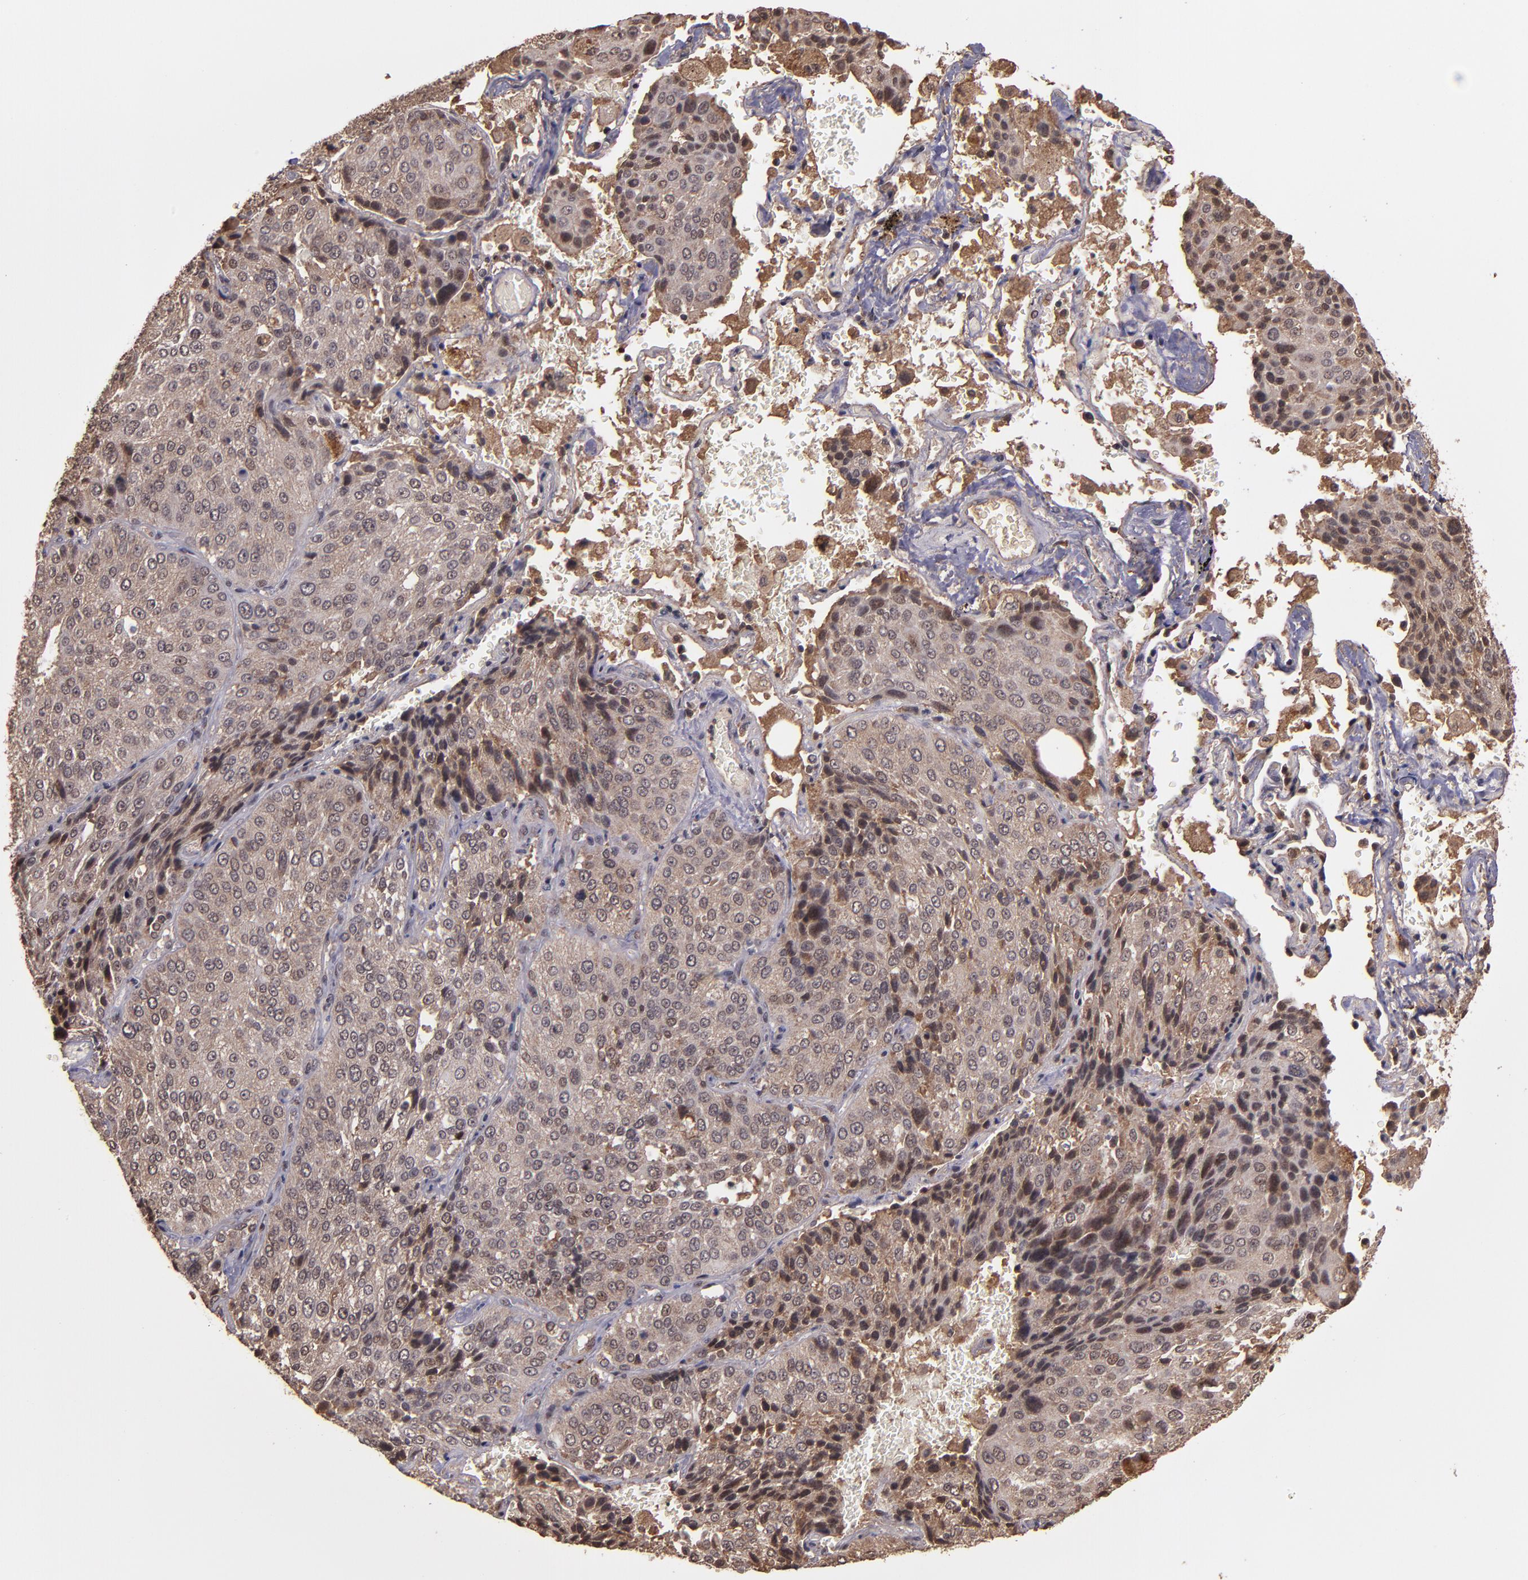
{"staining": {"intensity": "weak", "quantity": ">75%", "location": "cytoplasmic/membranous"}, "tissue": "lung cancer", "cell_type": "Tumor cells", "image_type": "cancer", "snomed": [{"axis": "morphology", "description": "Squamous cell carcinoma, NOS"}, {"axis": "topography", "description": "Lung"}], "caption": "Immunohistochemistry (IHC) of lung cancer demonstrates low levels of weak cytoplasmic/membranous positivity in approximately >75% of tumor cells. (IHC, brightfield microscopy, high magnification).", "gene": "RIOK3", "patient": {"sex": "male", "age": 54}}